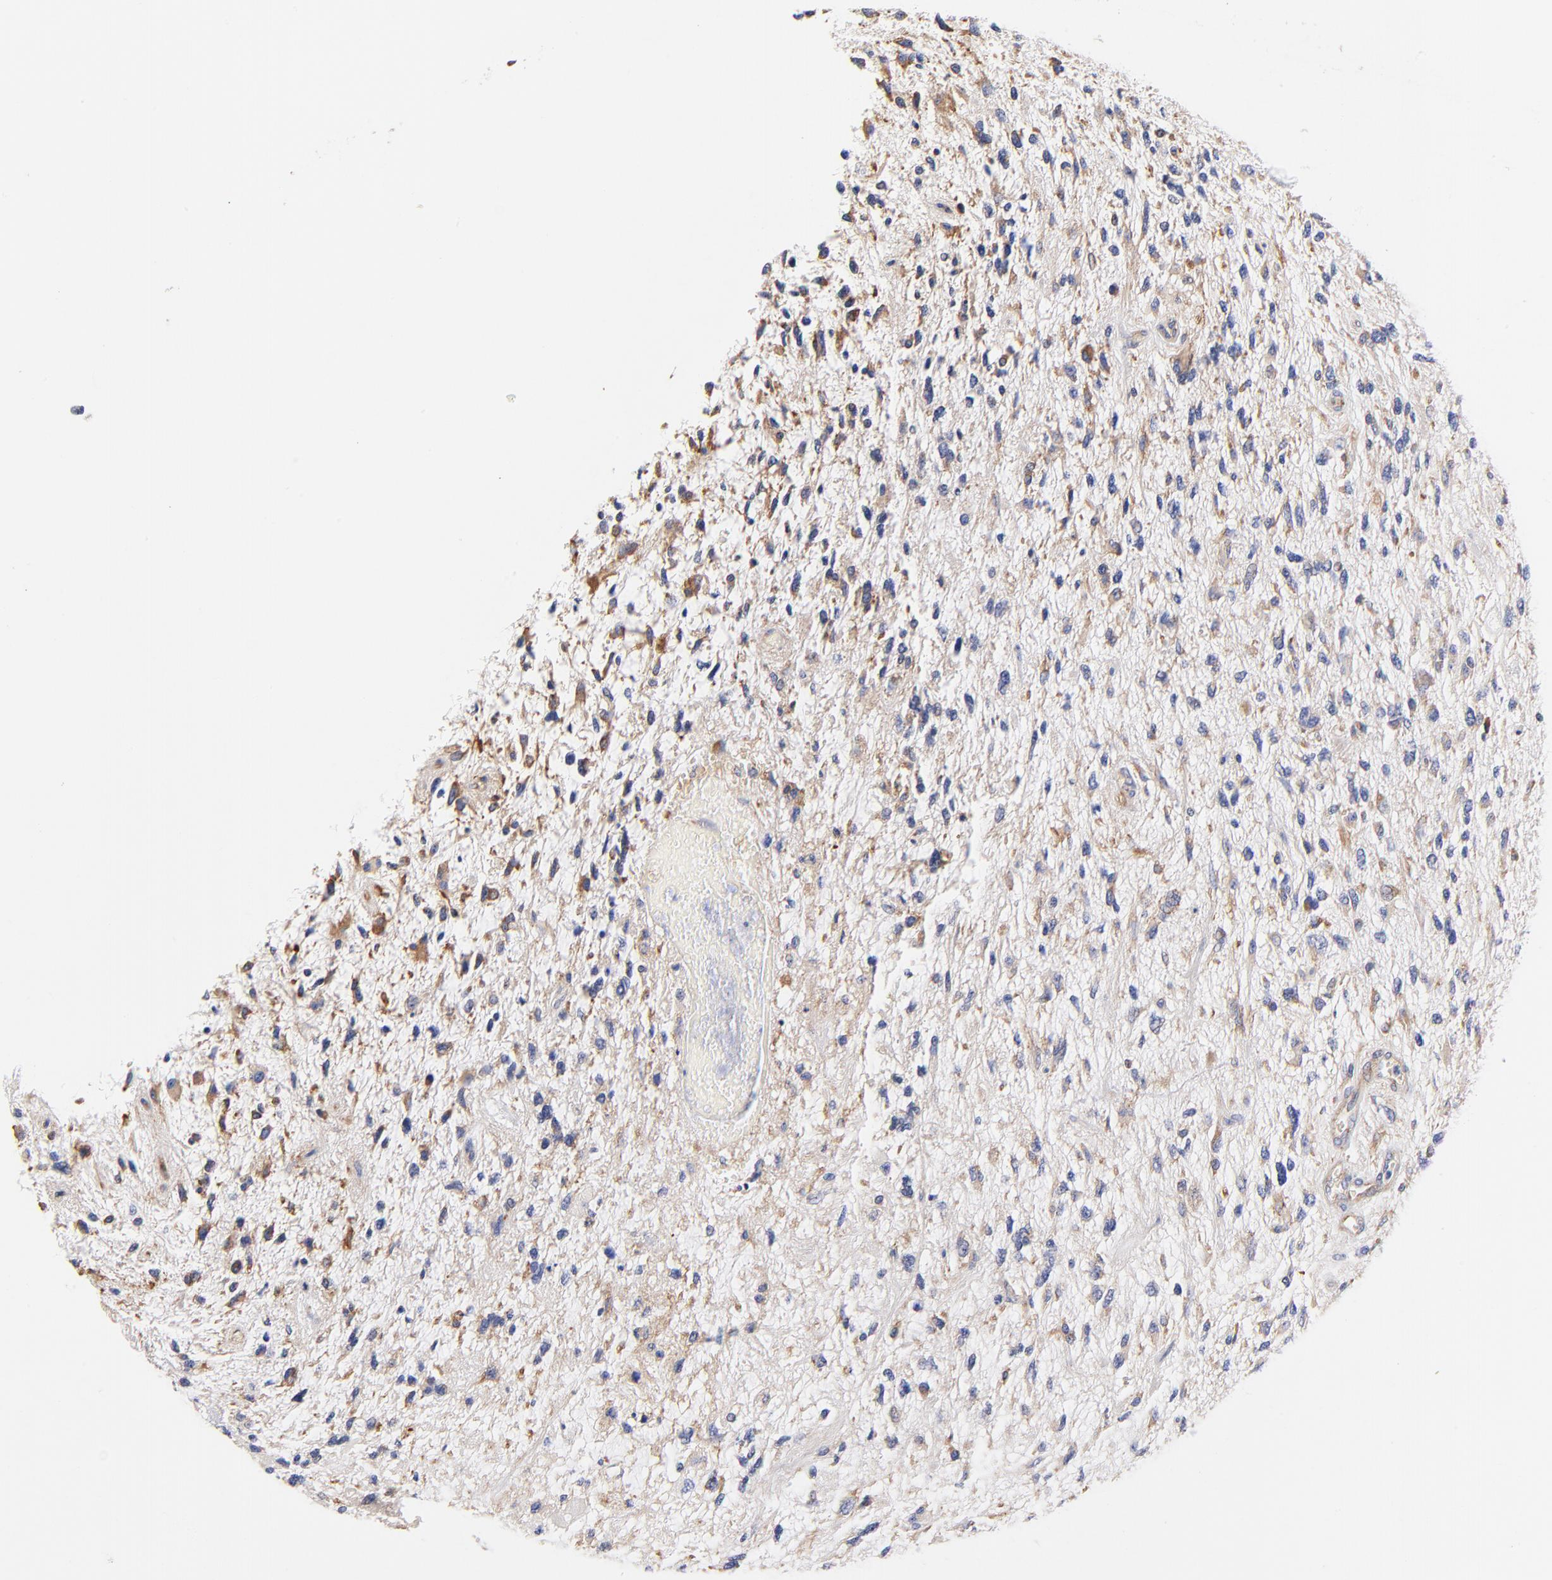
{"staining": {"intensity": "weak", "quantity": "25%-75%", "location": "cytoplasmic/membranous"}, "tissue": "glioma", "cell_type": "Tumor cells", "image_type": "cancer", "snomed": [{"axis": "morphology", "description": "Glioma, malignant, High grade"}, {"axis": "topography", "description": "Brain"}], "caption": "Human high-grade glioma (malignant) stained with a protein marker exhibits weak staining in tumor cells.", "gene": "RPL27", "patient": {"sex": "female", "age": 60}}